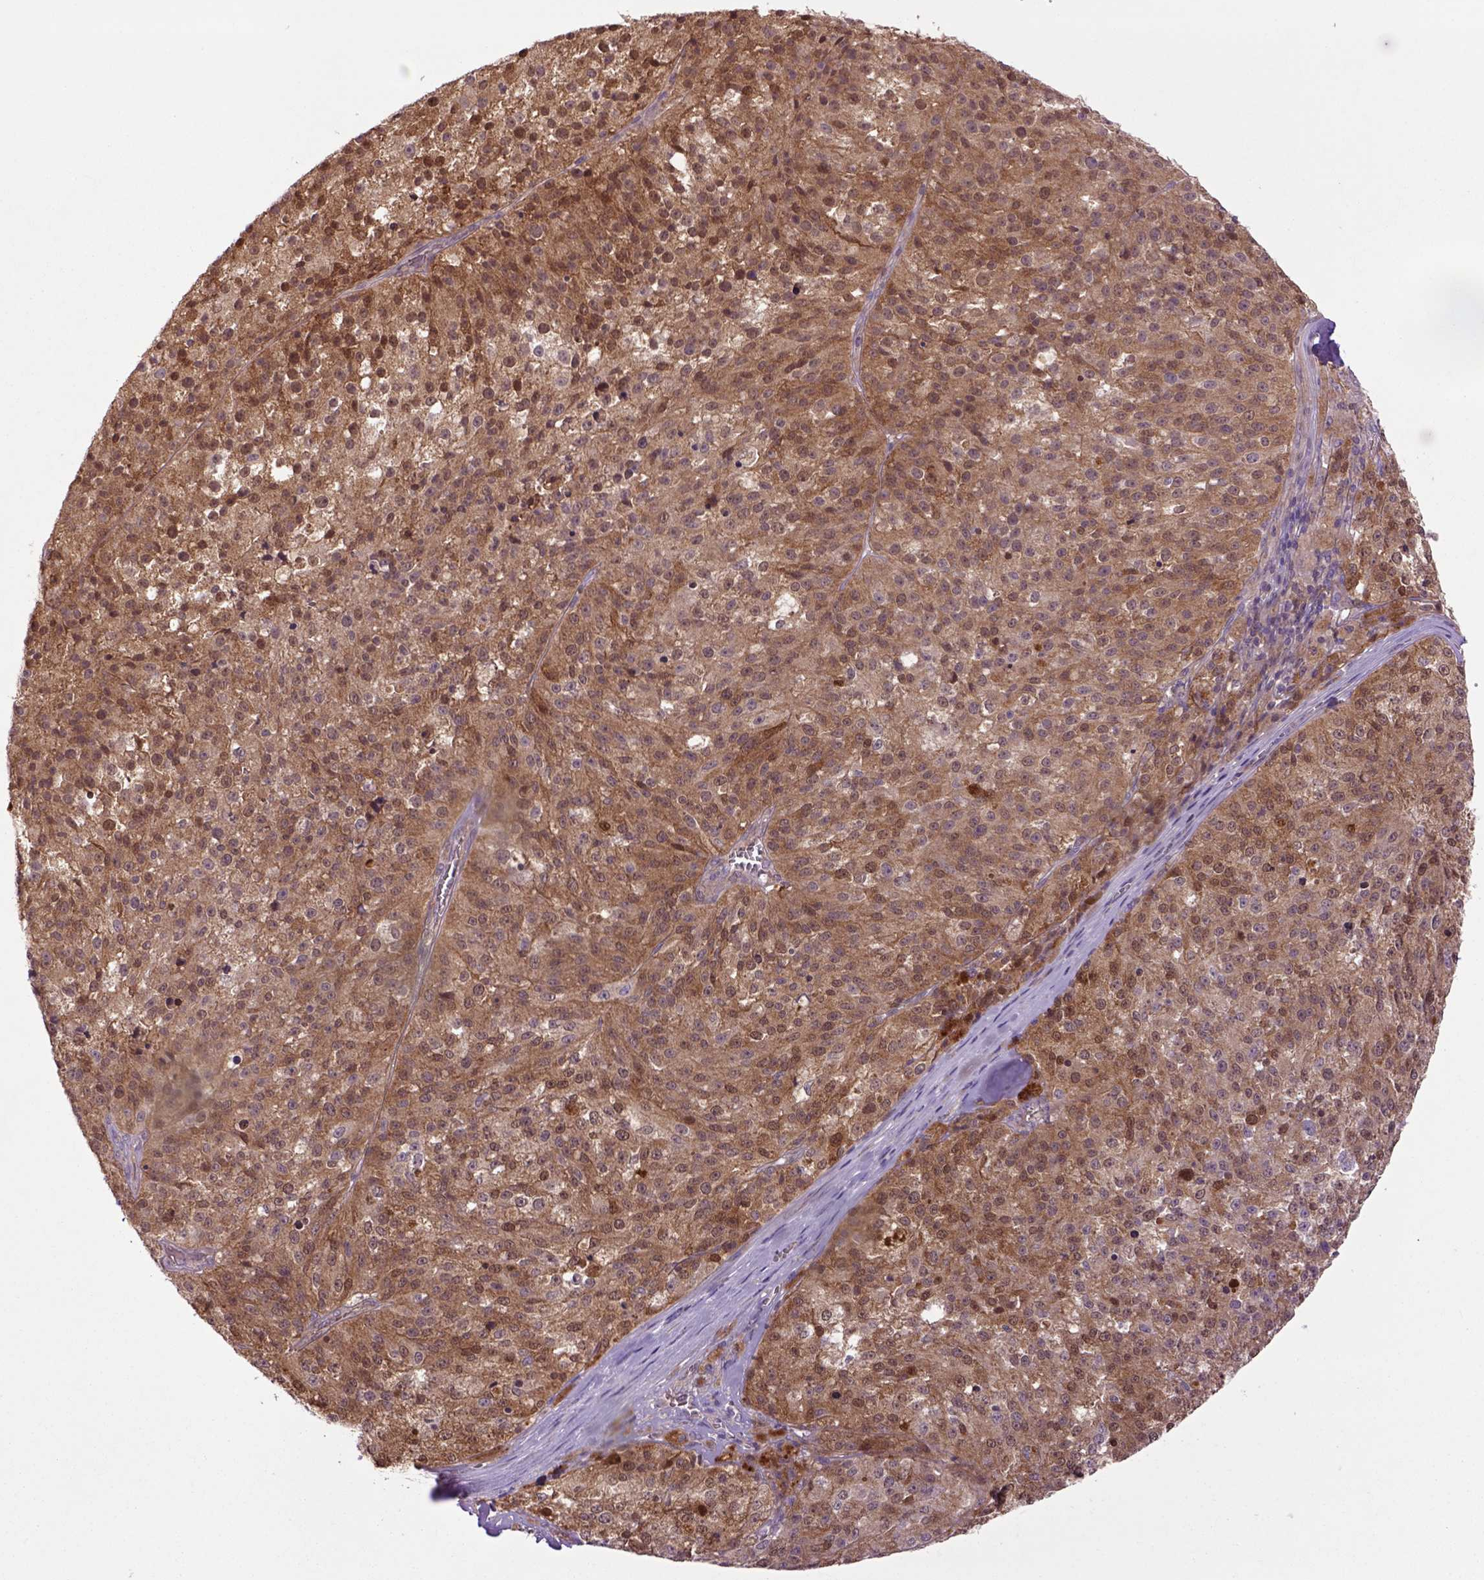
{"staining": {"intensity": "moderate", "quantity": ">75%", "location": "nuclear"}, "tissue": "melanoma", "cell_type": "Tumor cells", "image_type": "cancer", "snomed": [{"axis": "morphology", "description": "Malignant melanoma, Metastatic site"}, {"axis": "topography", "description": "Lymph node"}], "caption": "A brown stain highlights moderate nuclear staining of a protein in human melanoma tumor cells.", "gene": "HSPBP1", "patient": {"sex": "female", "age": 64}}